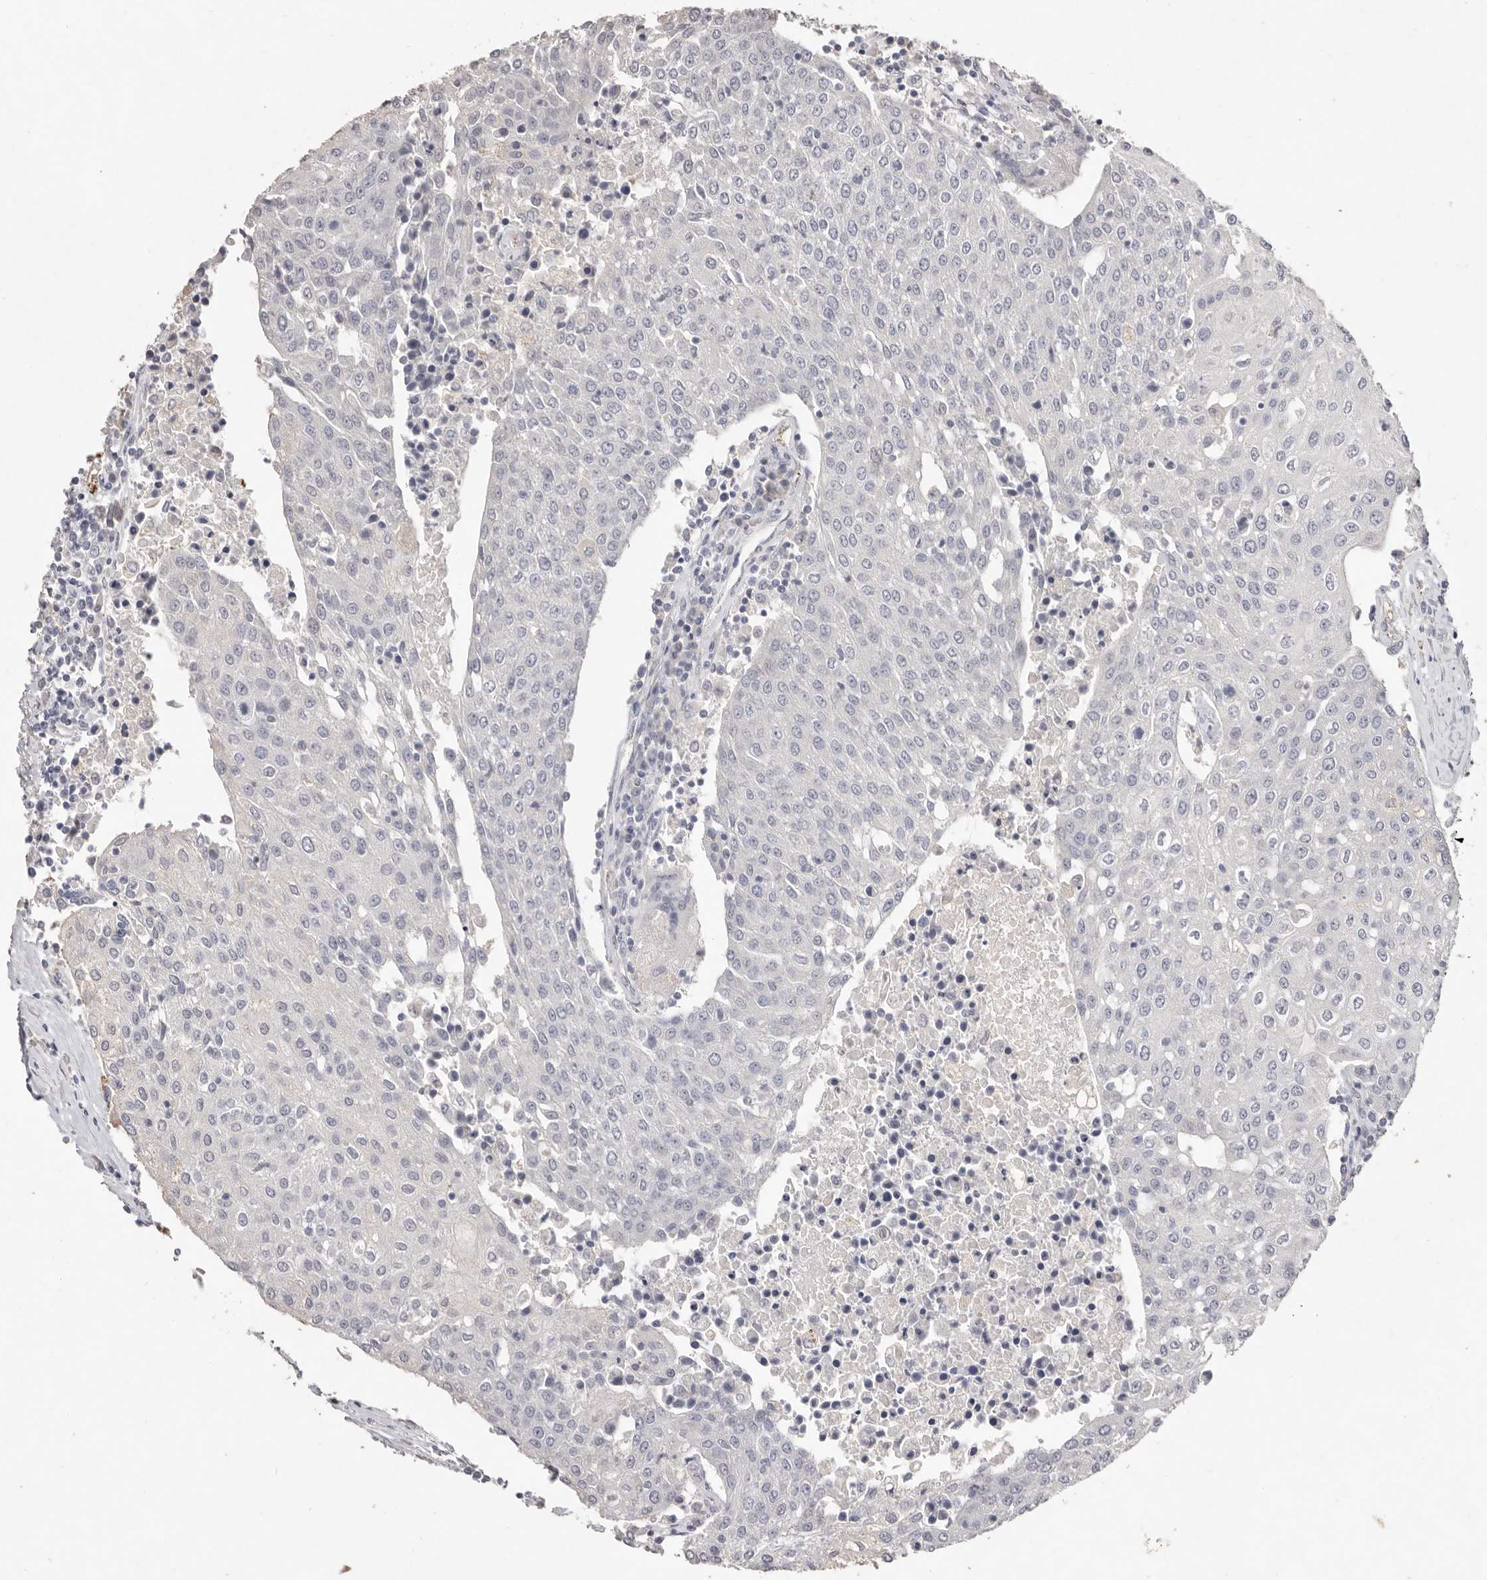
{"staining": {"intensity": "negative", "quantity": "none", "location": "none"}, "tissue": "urothelial cancer", "cell_type": "Tumor cells", "image_type": "cancer", "snomed": [{"axis": "morphology", "description": "Urothelial carcinoma, High grade"}, {"axis": "topography", "description": "Urinary bladder"}], "caption": "High power microscopy histopathology image of an immunohistochemistry photomicrograph of urothelial carcinoma (high-grade), revealing no significant positivity in tumor cells. Nuclei are stained in blue.", "gene": "ZYG11B", "patient": {"sex": "female", "age": 85}}